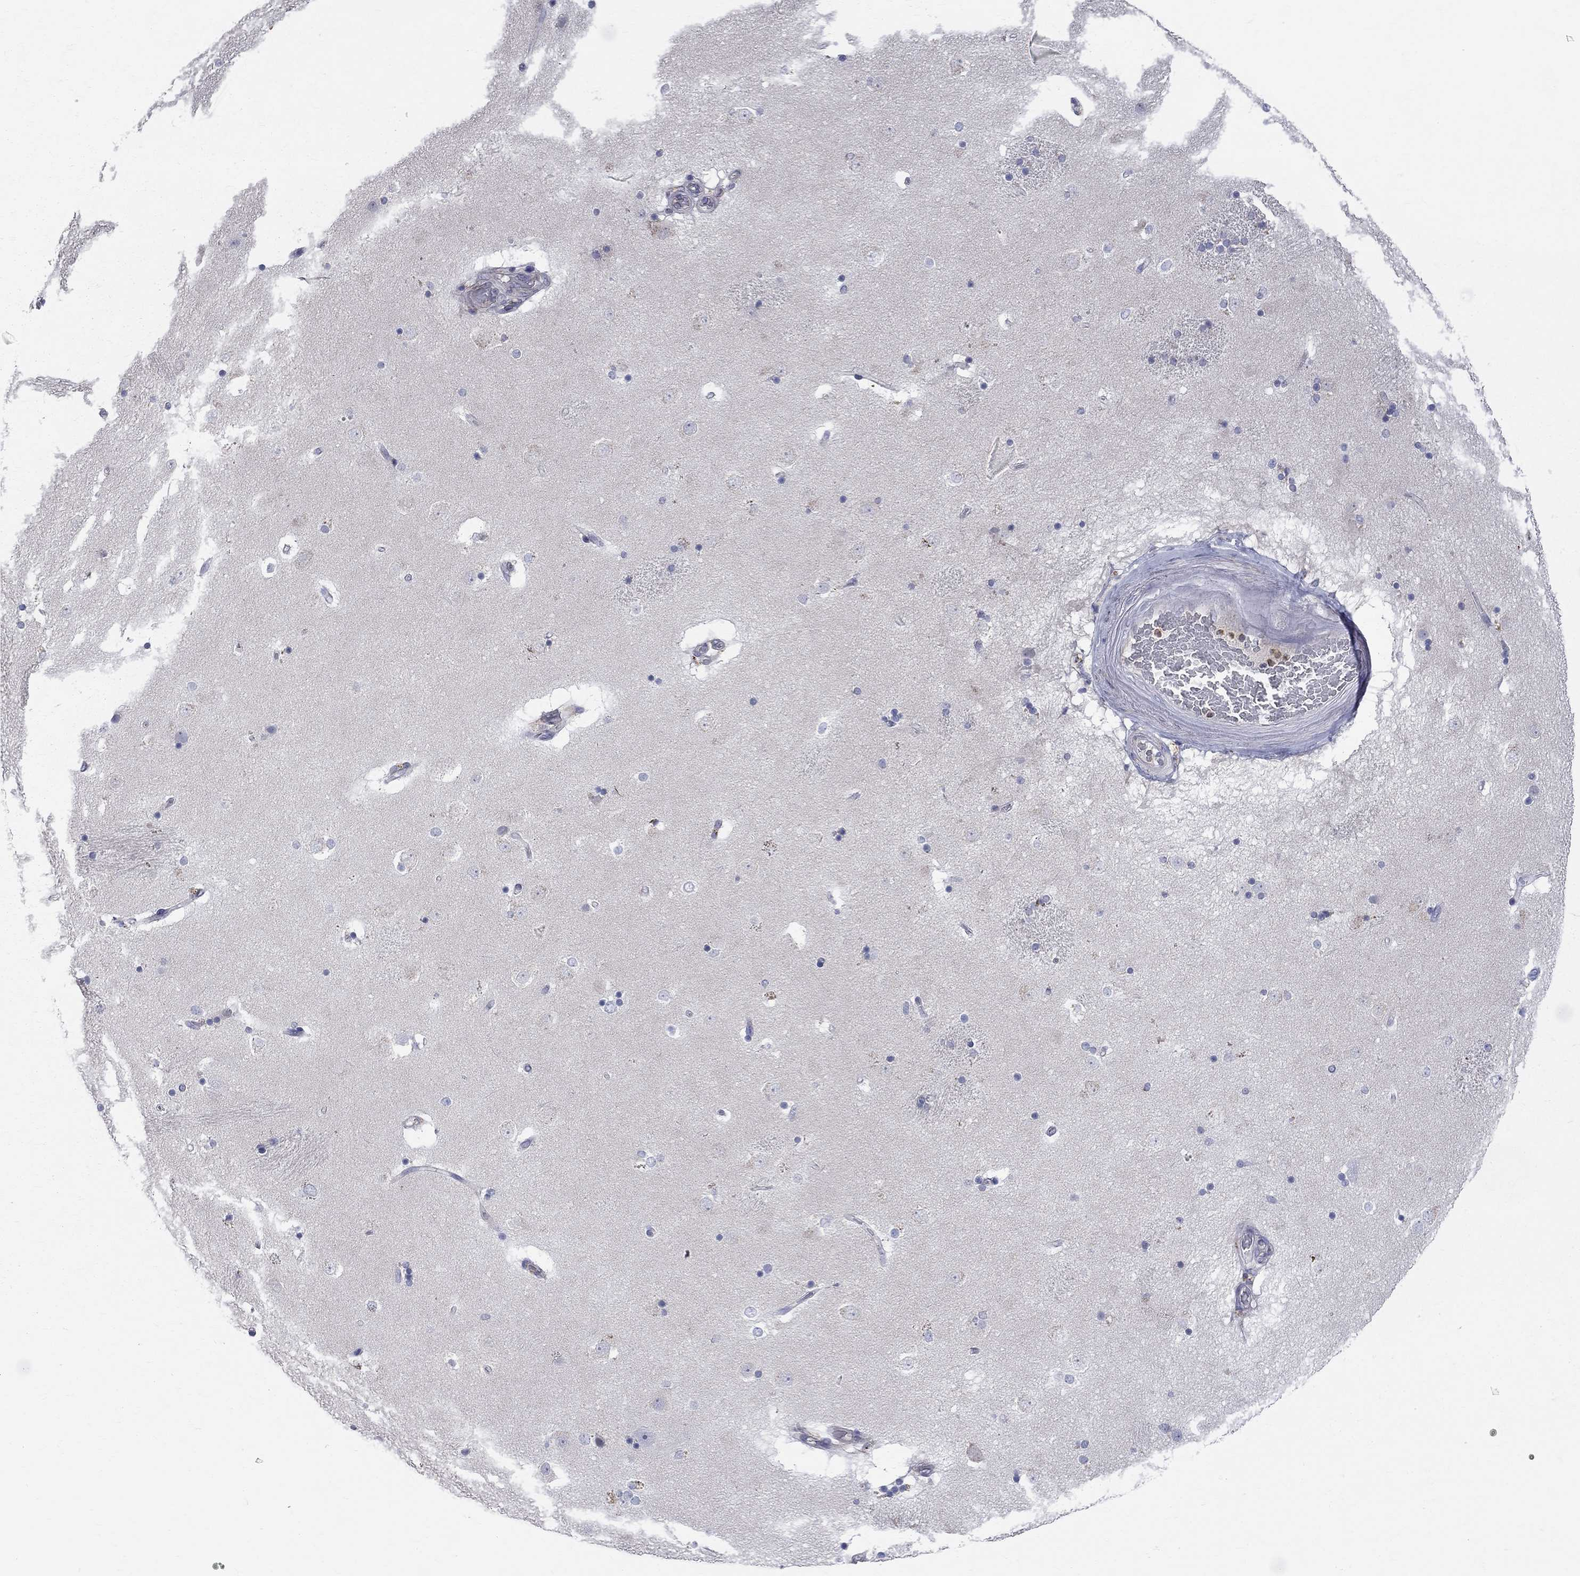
{"staining": {"intensity": "negative", "quantity": "none", "location": "none"}, "tissue": "caudate", "cell_type": "Glial cells", "image_type": "normal", "snomed": [{"axis": "morphology", "description": "Normal tissue, NOS"}, {"axis": "topography", "description": "Lateral ventricle wall"}], "caption": "High power microscopy photomicrograph of an immunohistochemistry (IHC) photomicrograph of benign caudate, revealing no significant expression in glial cells.", "gene": "ACSL1", "patient": {"sex": "male", "age": 51}}